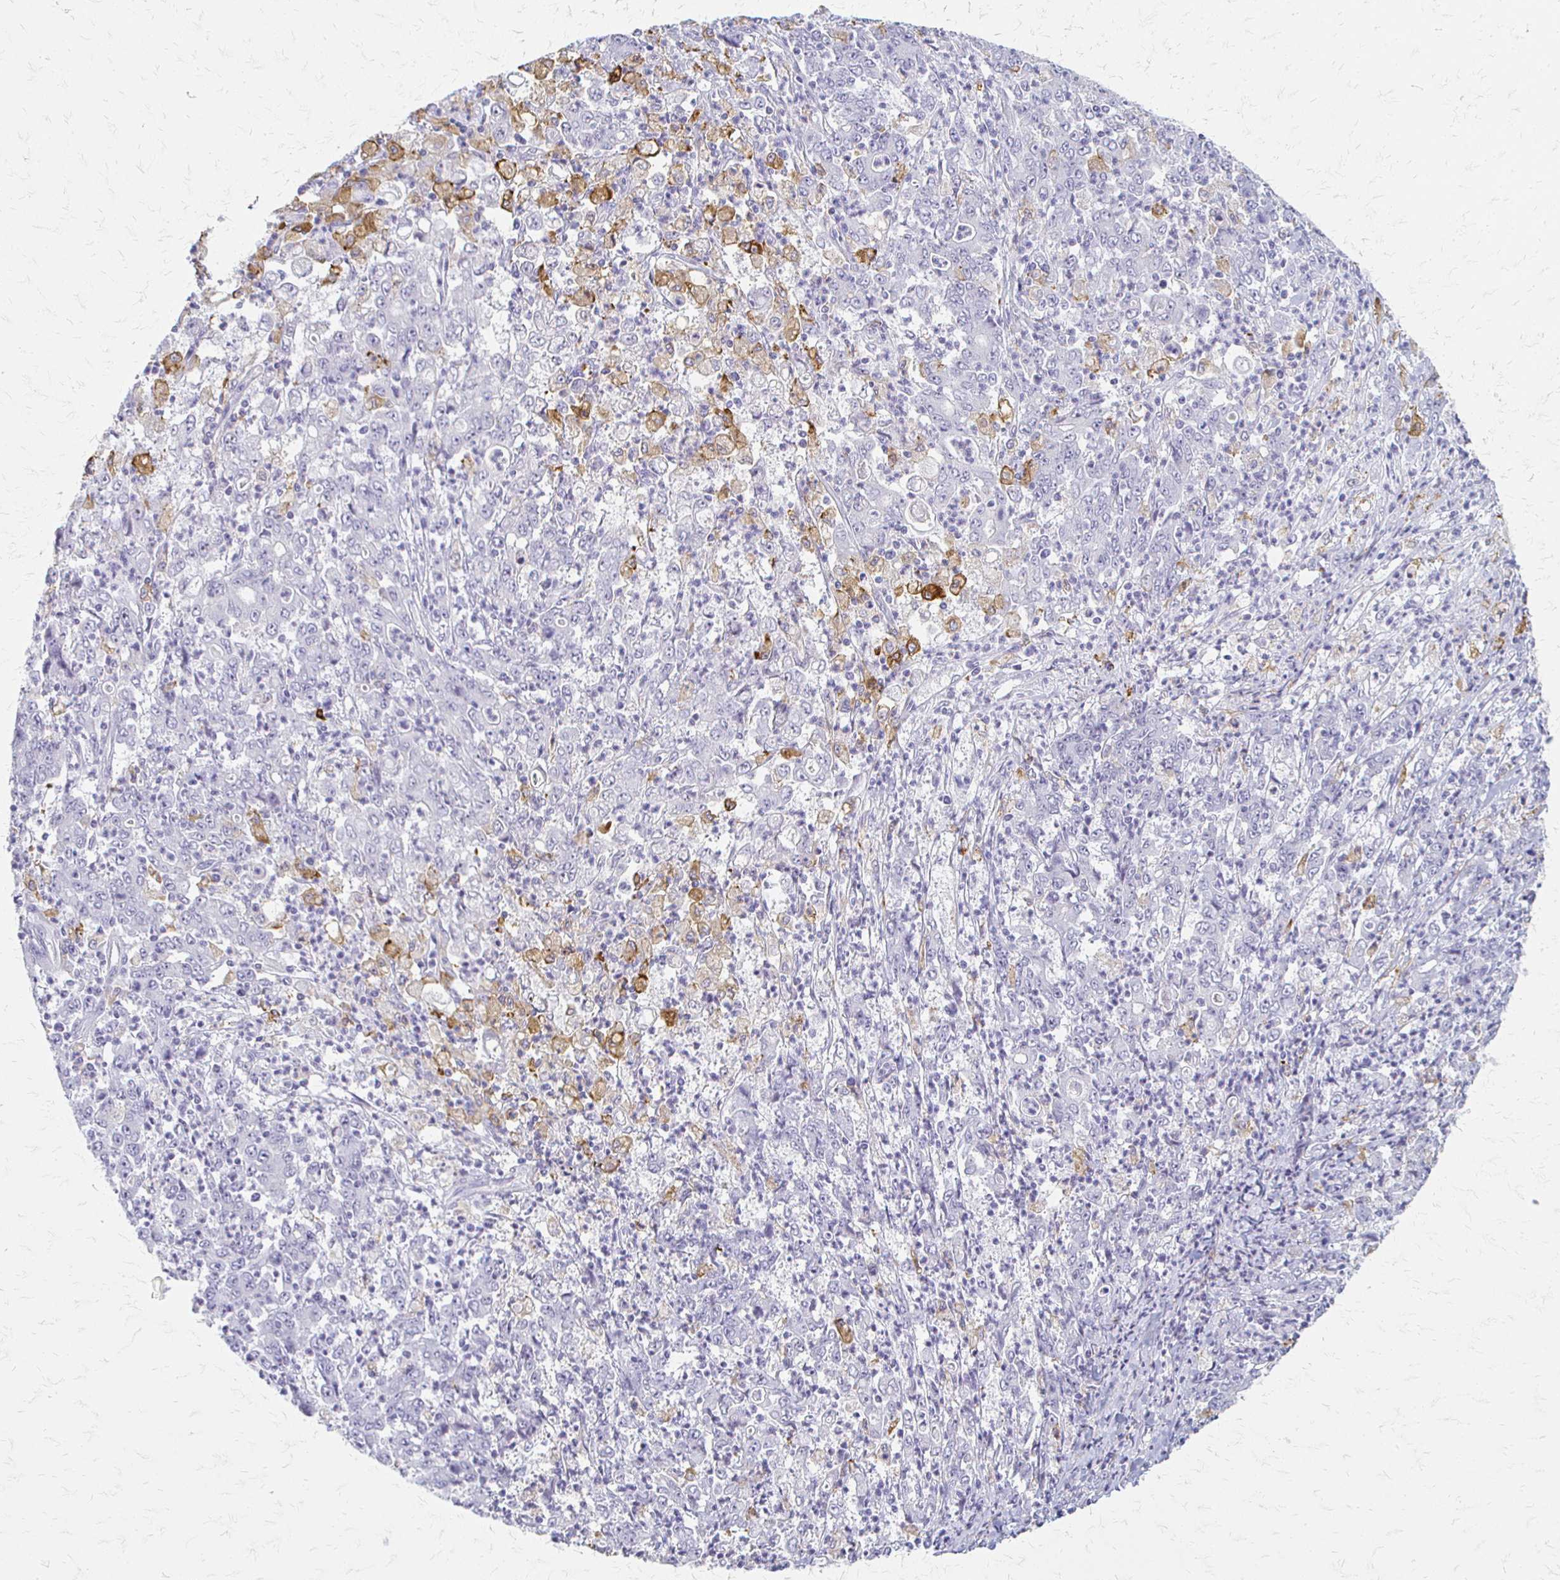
{"staining": {"intensity": "negative", "quantity": "none", "location": "none"}, "tissue": "stomach cancer", "cell_type": "Tumor cells", "image_type": "cancer", "snomed": [{"axis": "morphology", "description": "Adenocarcinoma, NOS"}, {"axis": "topography", "description": "Stomach, lower"}], "caption": "Tumor cells show no significant protein expression in stomach cancer (adenocarcinoma).", "gene": "ACP5", "patient": {"sex": "female", "age": 71}}